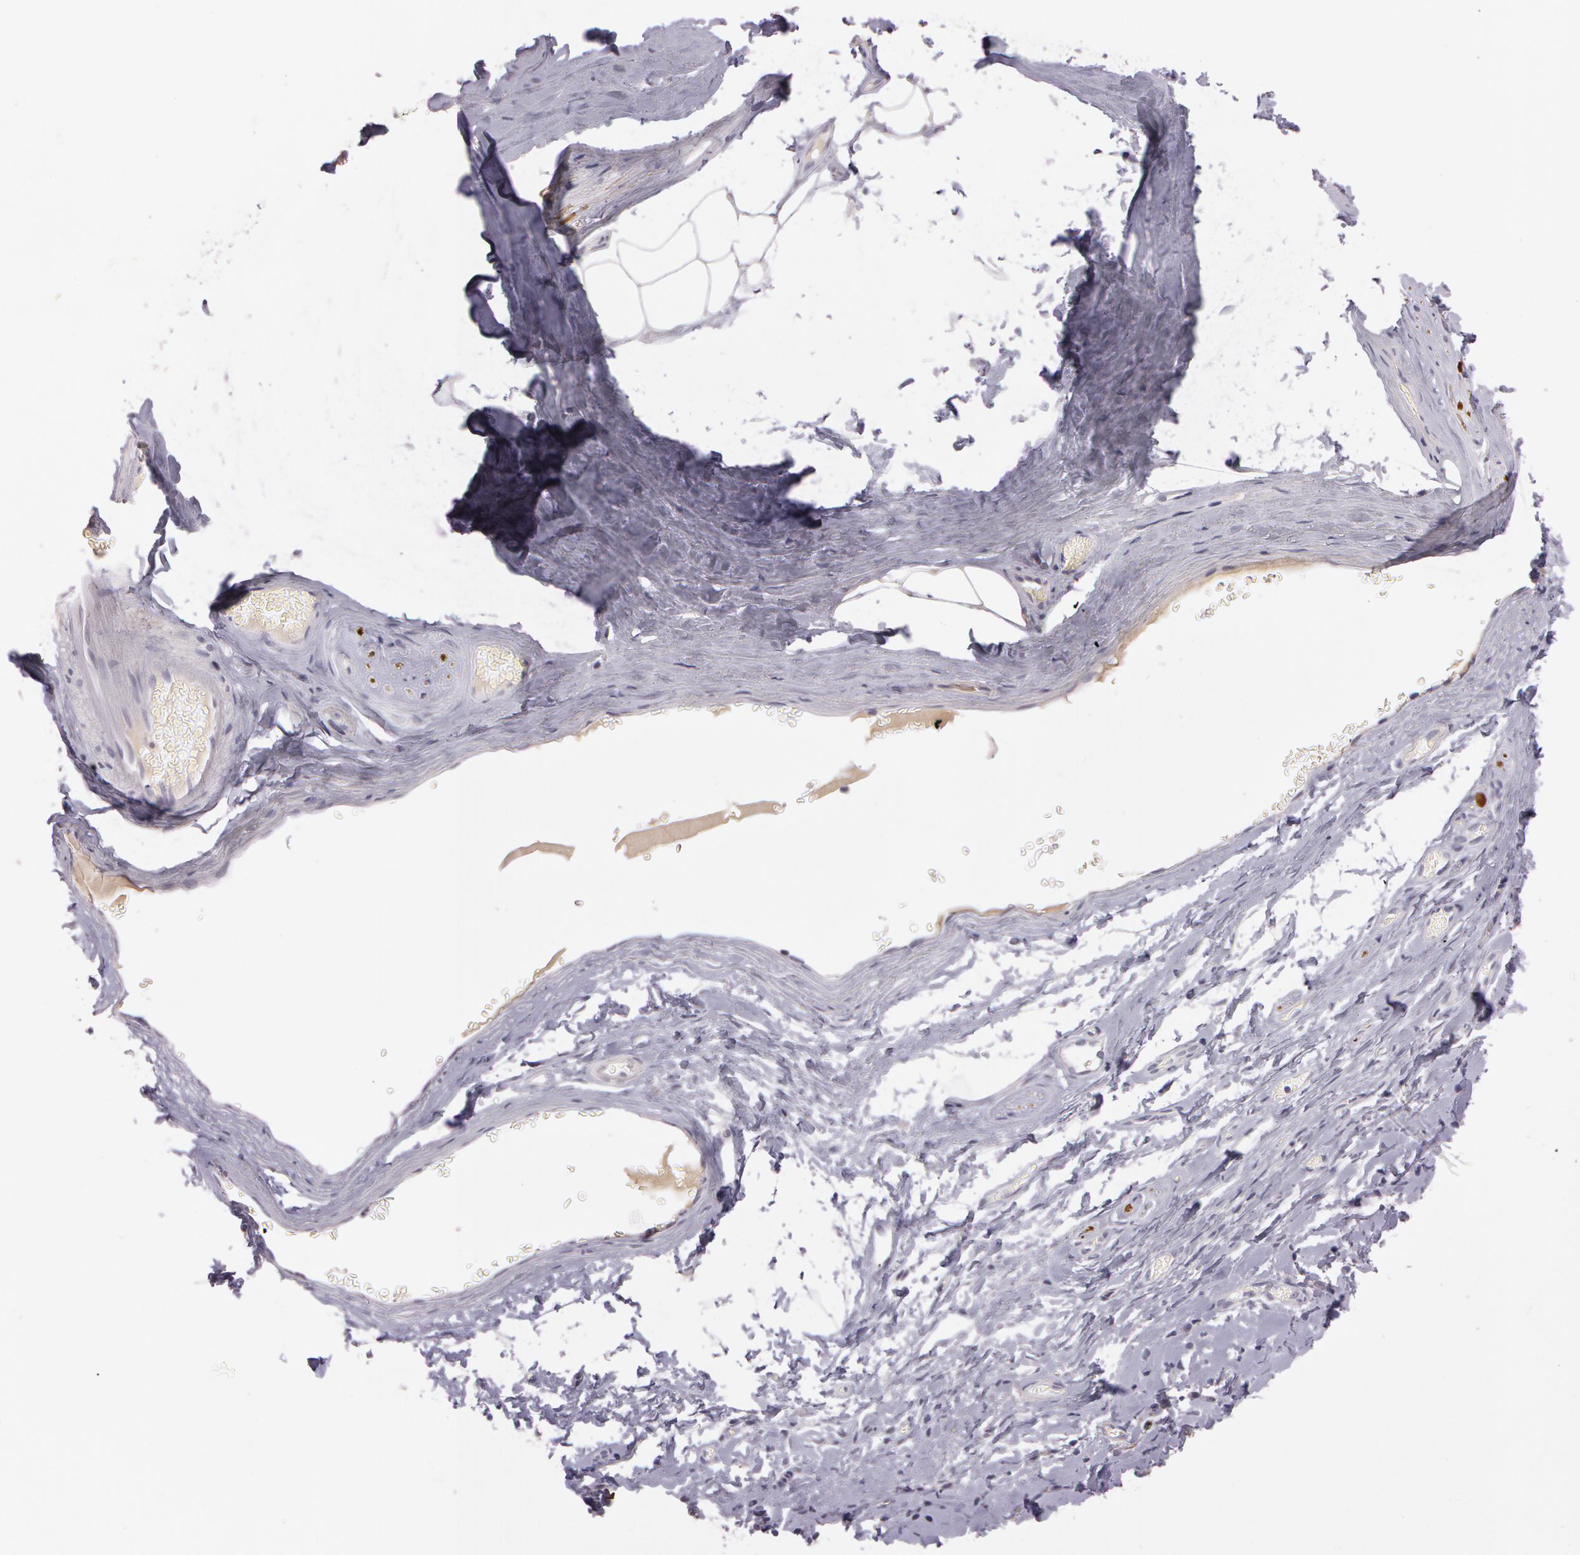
{"staining": {"intensity": "negative", "quantity": "none", "location": "none"}, "tissue": "nasopharynx", "cell_type": "Respiratory epithelial cells", "image_type": "normal", "snomed": [{"axis": "morphology", "description": "Normal tissue, NOS"}, {"axis": "morphology", "description": "Inflammation, NOS"}, {"axis": "morphology", "description": "Malignant melanoma, Metastatic site"}, {"axis": "topography", "description": "Nasopharynx"}], "caption": "Immunohistochemistry (IHC) micrograph of normal nasopharynx: nasopharynx stained with DAB exhibits no significant protein positivity in respiratory epithelial cells.", "gene": "MXRA5", "patient": {"sex": "female", "age": 55}}